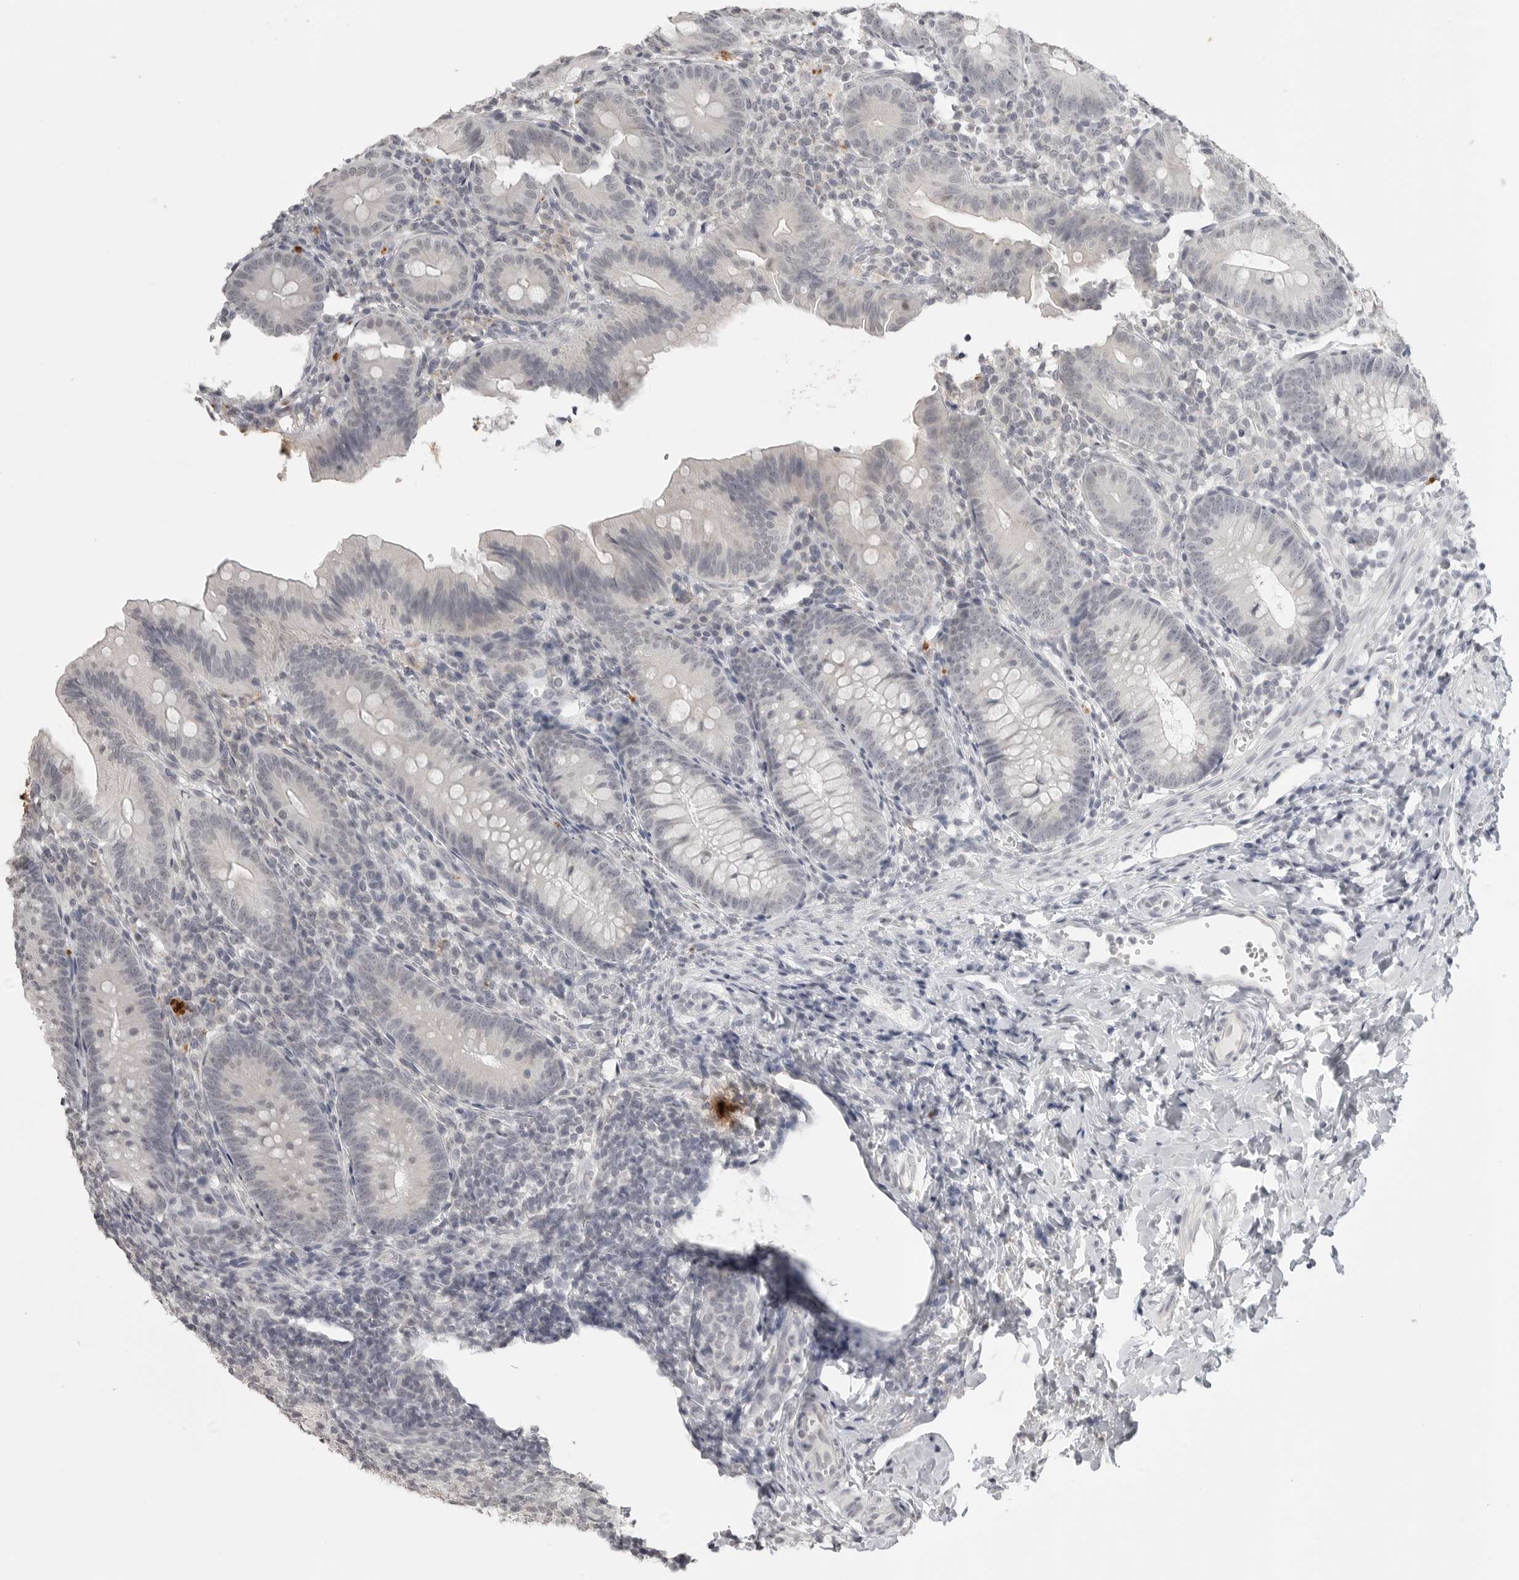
{"staining": {"intensity": "negative", "quantity": "none", "location": "none"}, "tissue": "appendix", "cell_type": "Glandular cells", "image_type": "normal", "snomed": [{"axis": "morphology", "description": "Normal tissue, NOS"}, {"axis": "topography", "description": "Appendix"}], "caption": "Micrograph shows no significant protein expression in glandular cells of unremarkable appendix.", "gene": "PRSS1", "patient": {"sex": "male", "age": 1}}